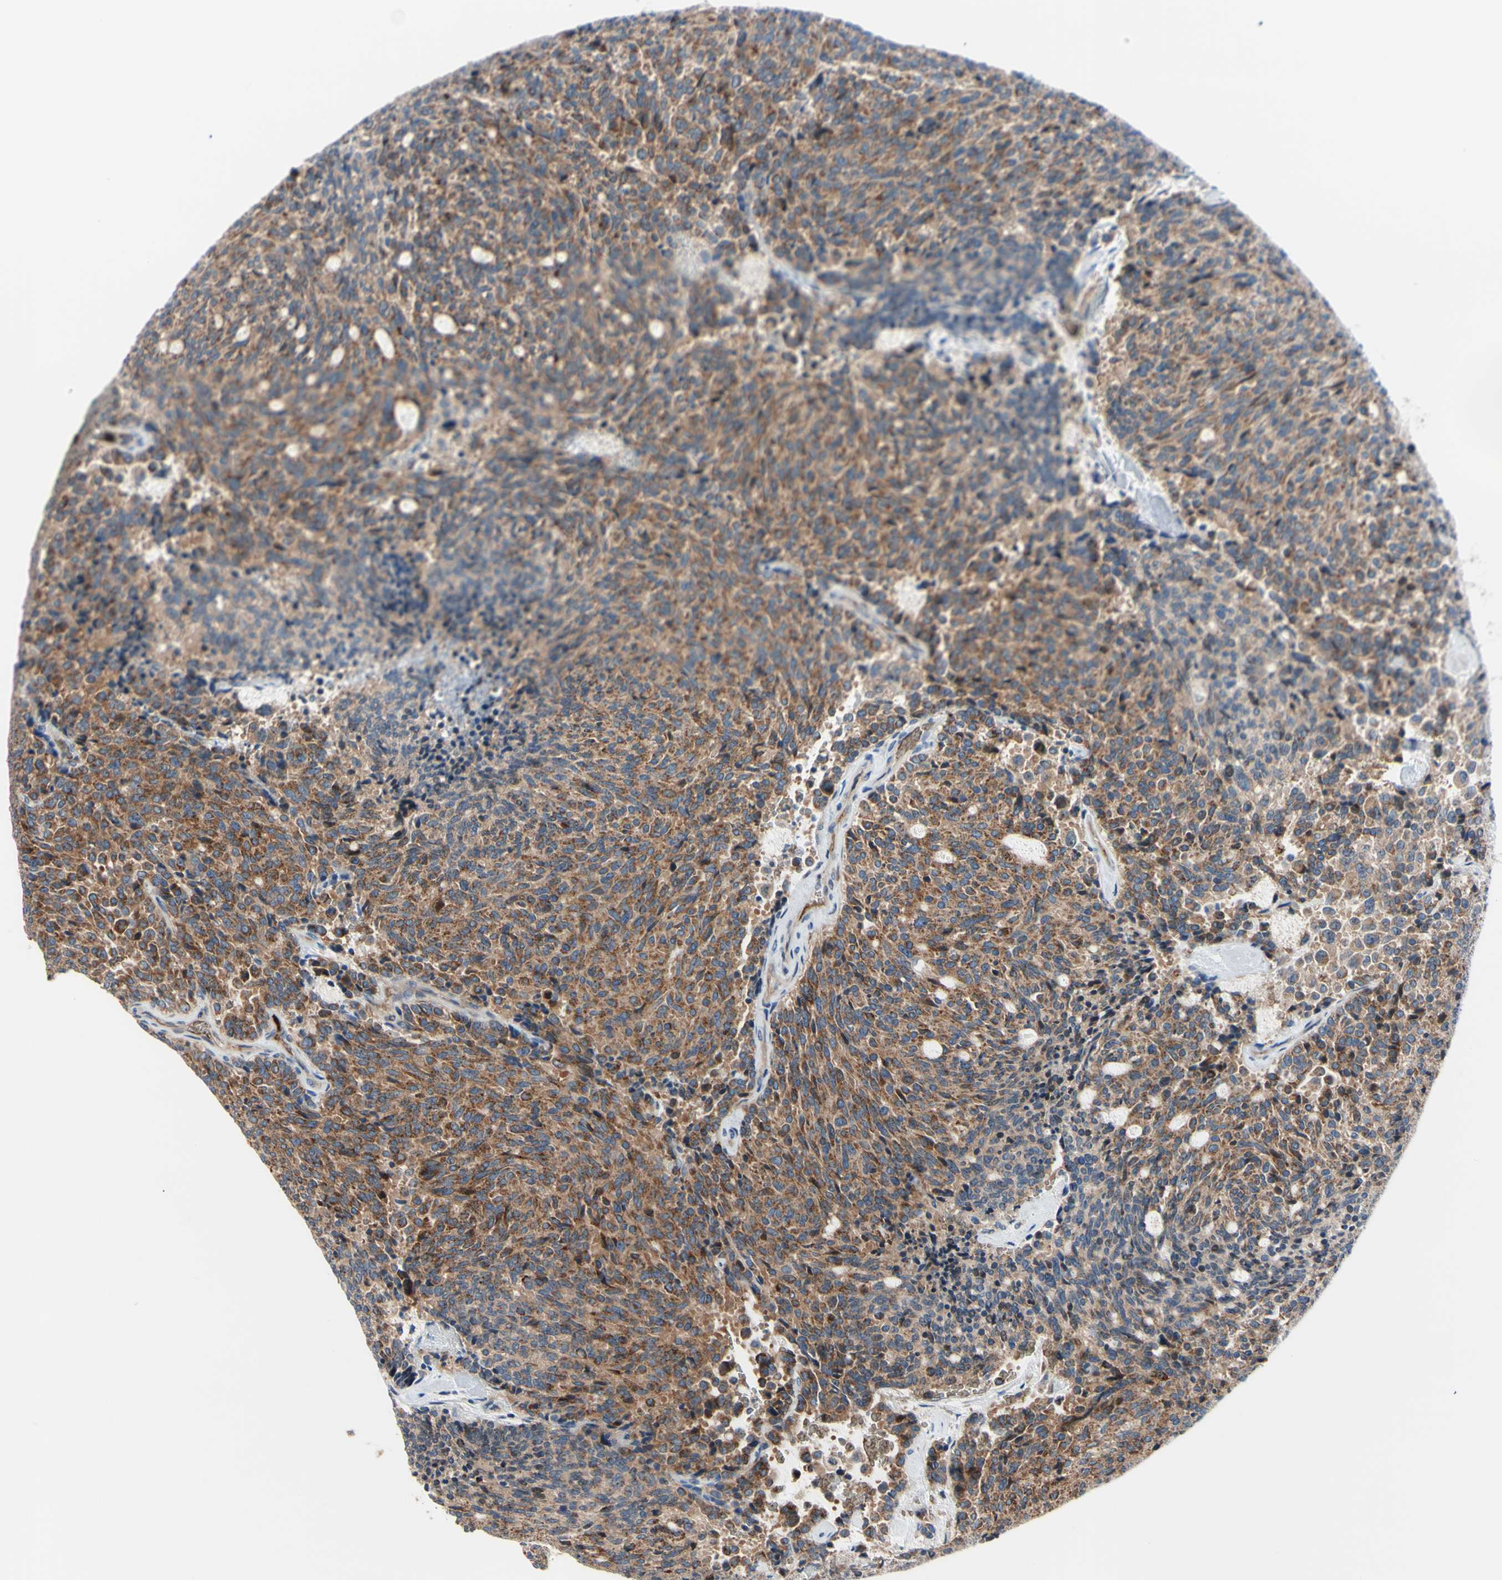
{"staining": {"intensity": "moderate", "quantity": "25%-75%", "location": "cytoplasmic/membranous"}, "tissue": "carcinoid", "cell_type": "Tumor cells", "image_type": "cancer", "snomed": [{"axis": "morphology", "description": "Carcinoid, malignant, NOS"}, {"axis": "topography", "description": "Pancreas"}], "caption": "Approximately 25%-75% of tumor cells in human malignant carcinoid show moderate cytoplasmic/membranous protein staining as visualized by brown immunohistochemical staining.", "gene": "USP9X", "patient": {"sex": "female", "age": 54}}